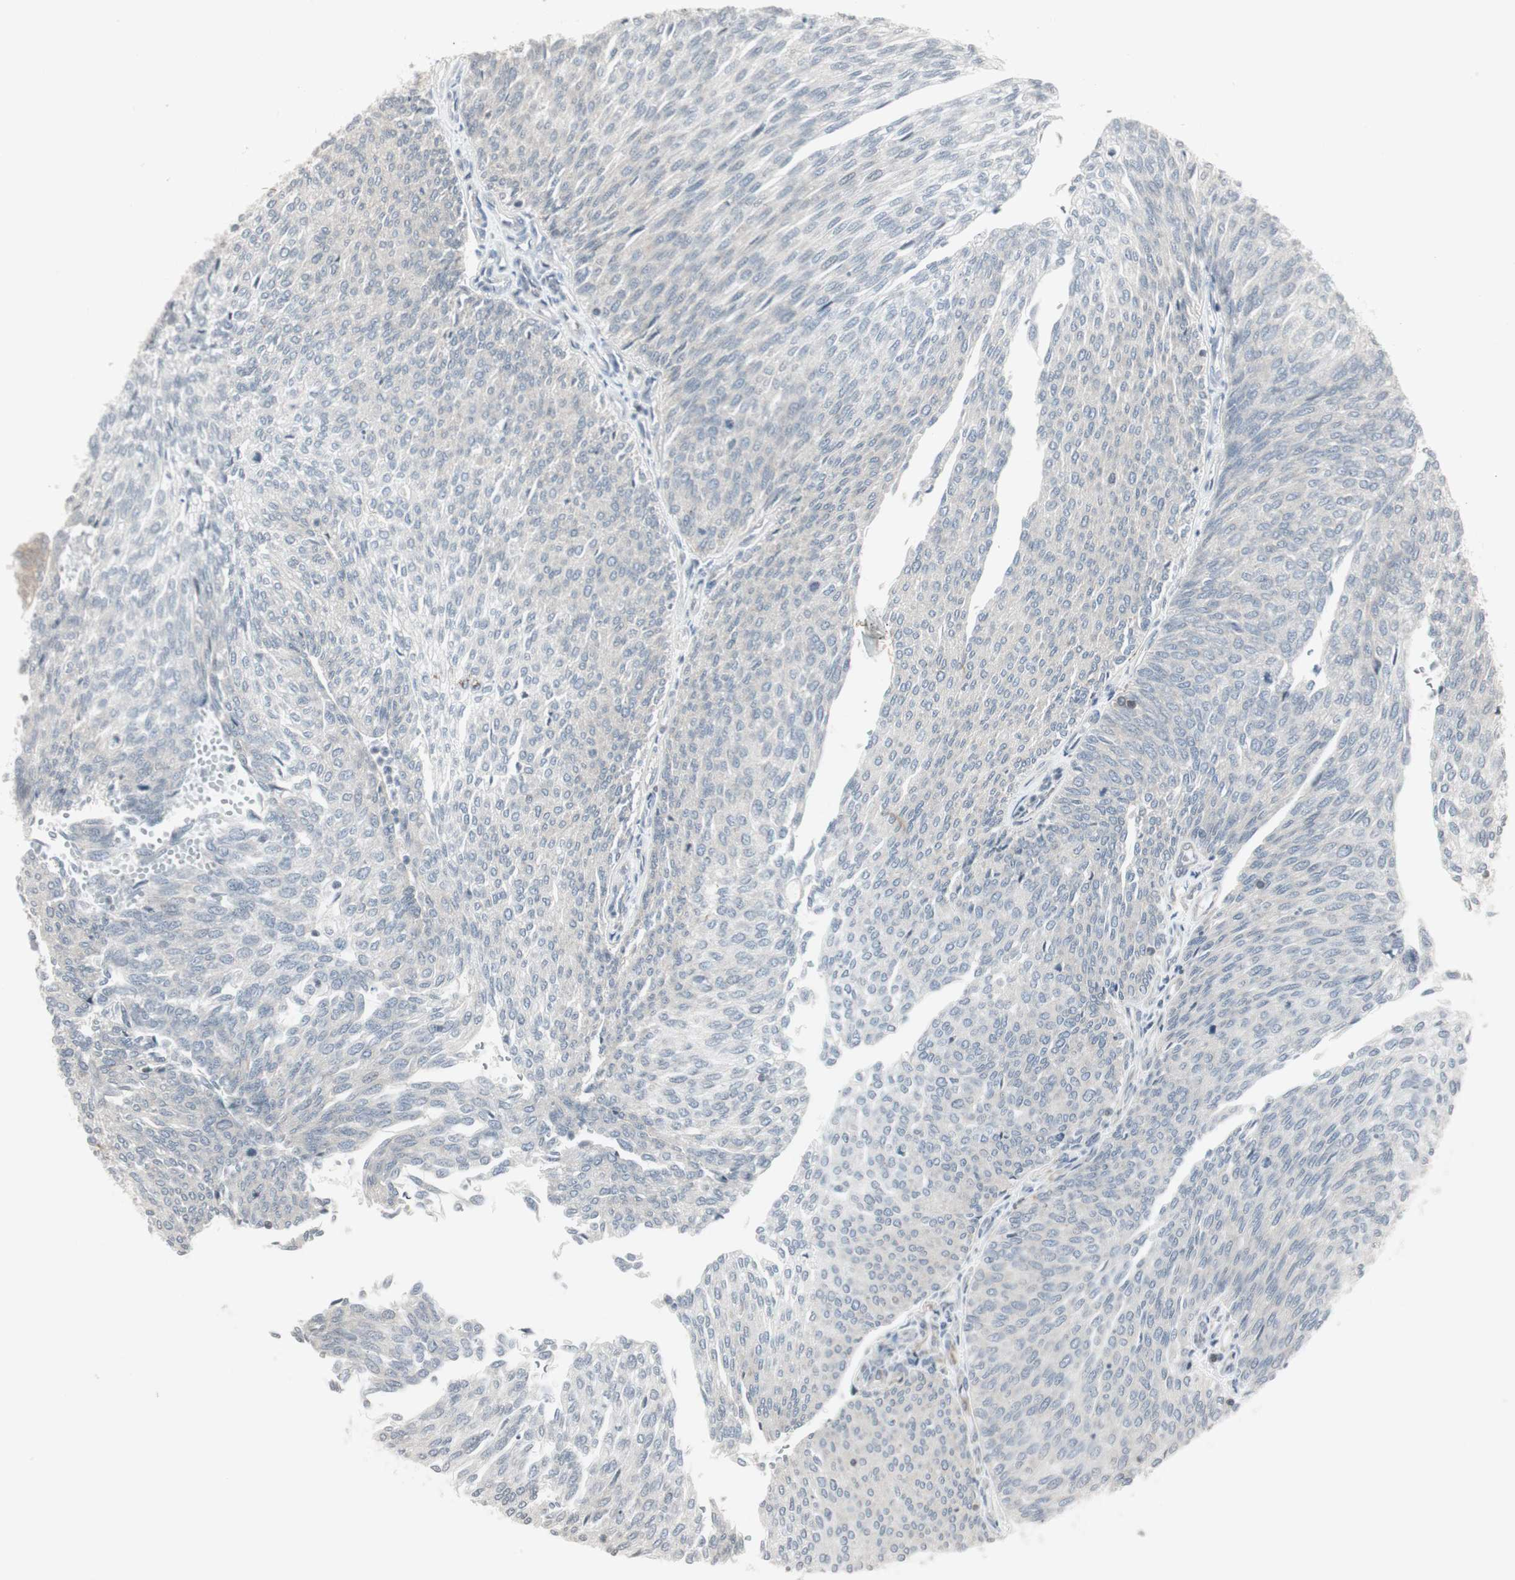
{"staining": {"intensity": "negative", "quantity": "none", "location": "none"}, "tissue": "urothelial cancer", "cell_type": "Tumor cells", "image_type": "cancer", "snomed": [{"axis": "morphology", "description": "Urothelial carcinoma, Low grade"}, {"axis": "topography", "description": "Urinary bladder"}], "caption": "High power microscopy micrograph of an IHC image of low-grade urothelial carcinoma, revealing no significant staining in tumor cells.", "gene": "ARHGEF1", "patient": {"sex": "female", "age": 79}}